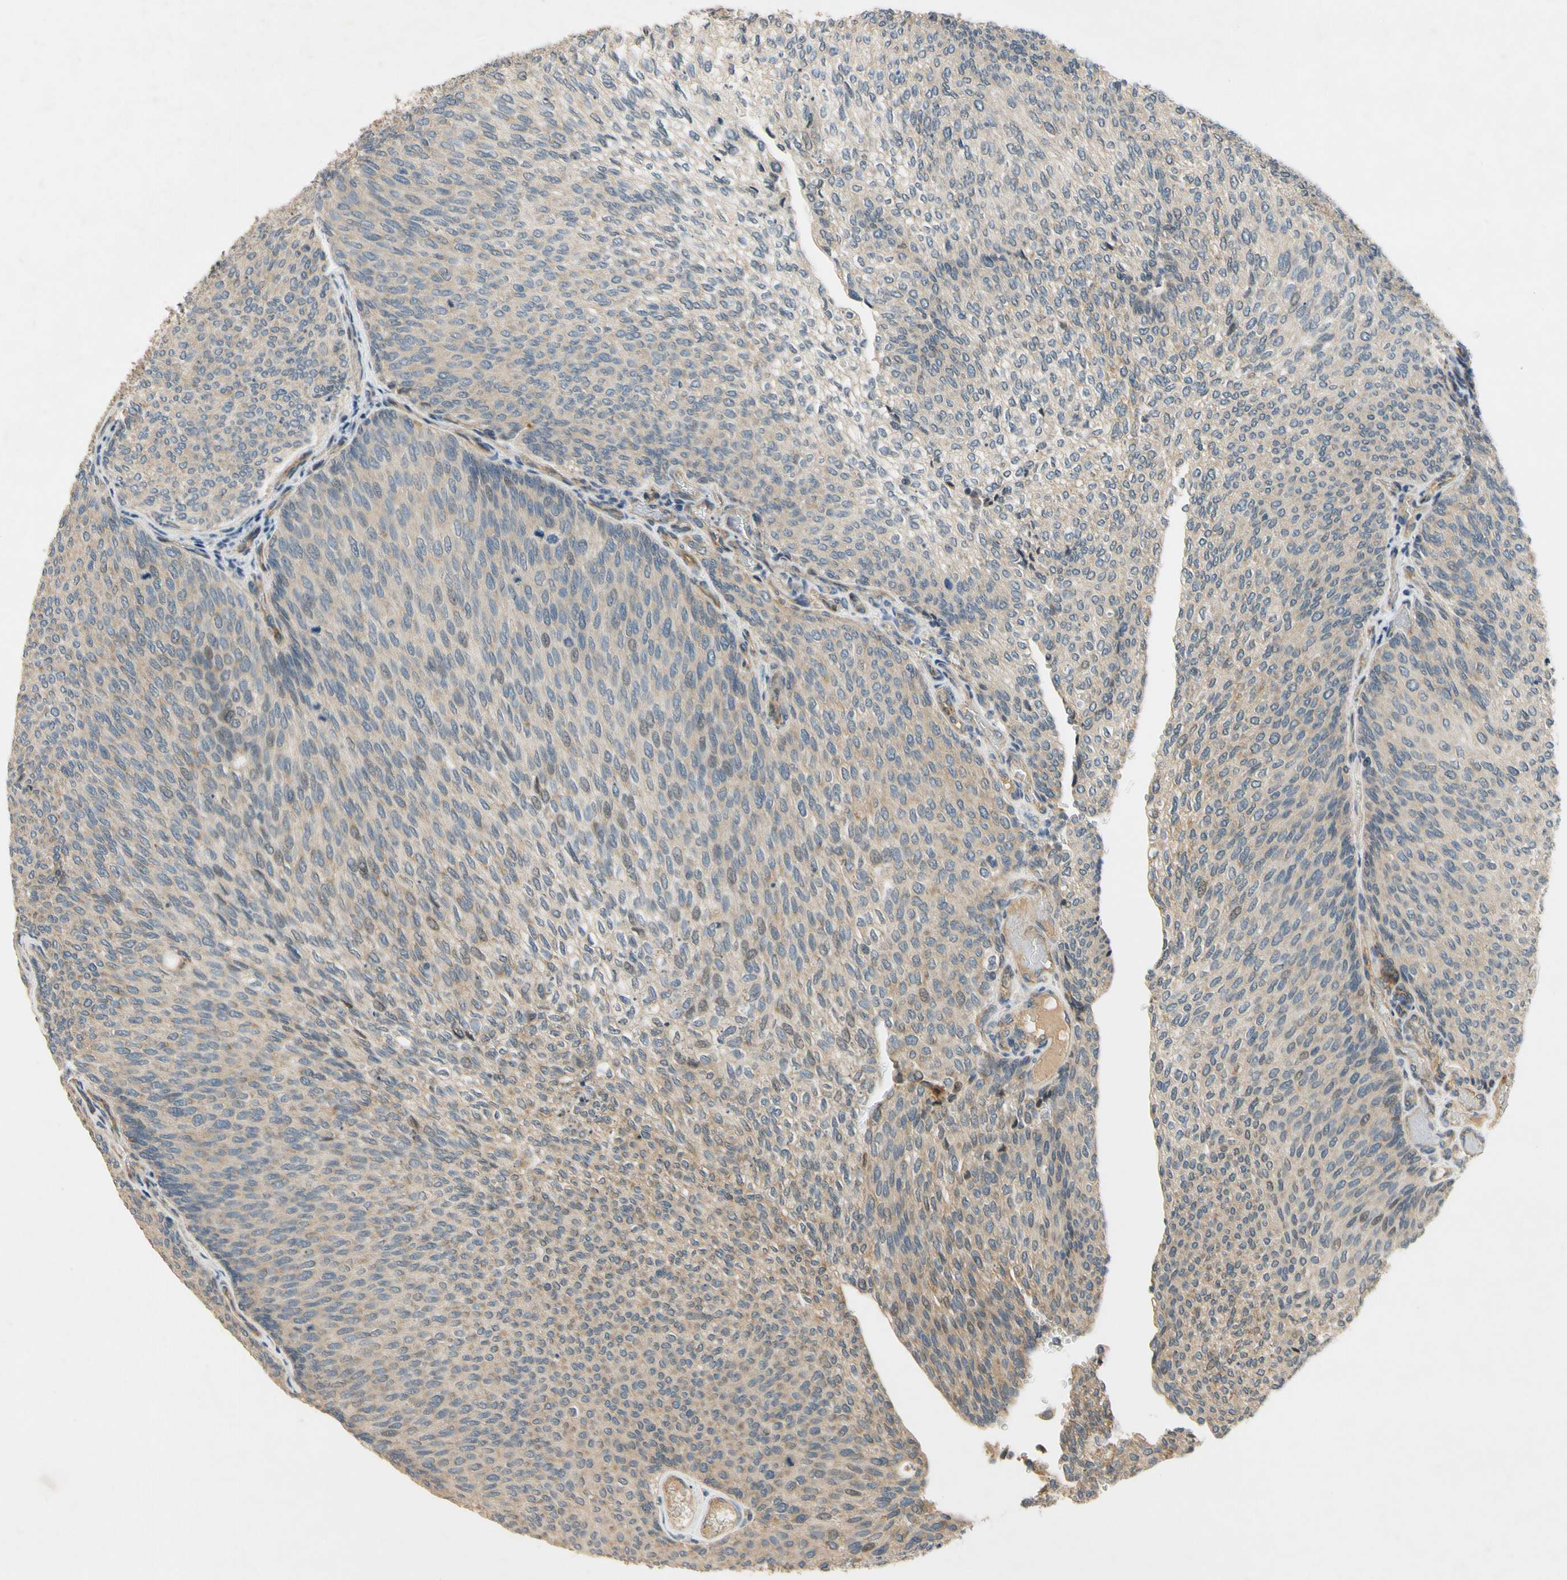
{"staining": {"intensity": "weak", "quantity": "<25%", "location": "cytoplasmic/membranous"}, "tissue": "urothelial cancer", "cell_type": "Tumor cells", "image_type": "cancer", "snomed": [{"axis": "morphology", "description": "Urothelial carcinoma, Low grade"}, {"axis": "topography", "description": "Urinary bladder"}], "caption": "The IHC histopathology image has no significant positivity in tumor cells of urothelial cancer tissue.", "gene": "ALKBH3", "patient": {"sex": "female", "age": 79}}